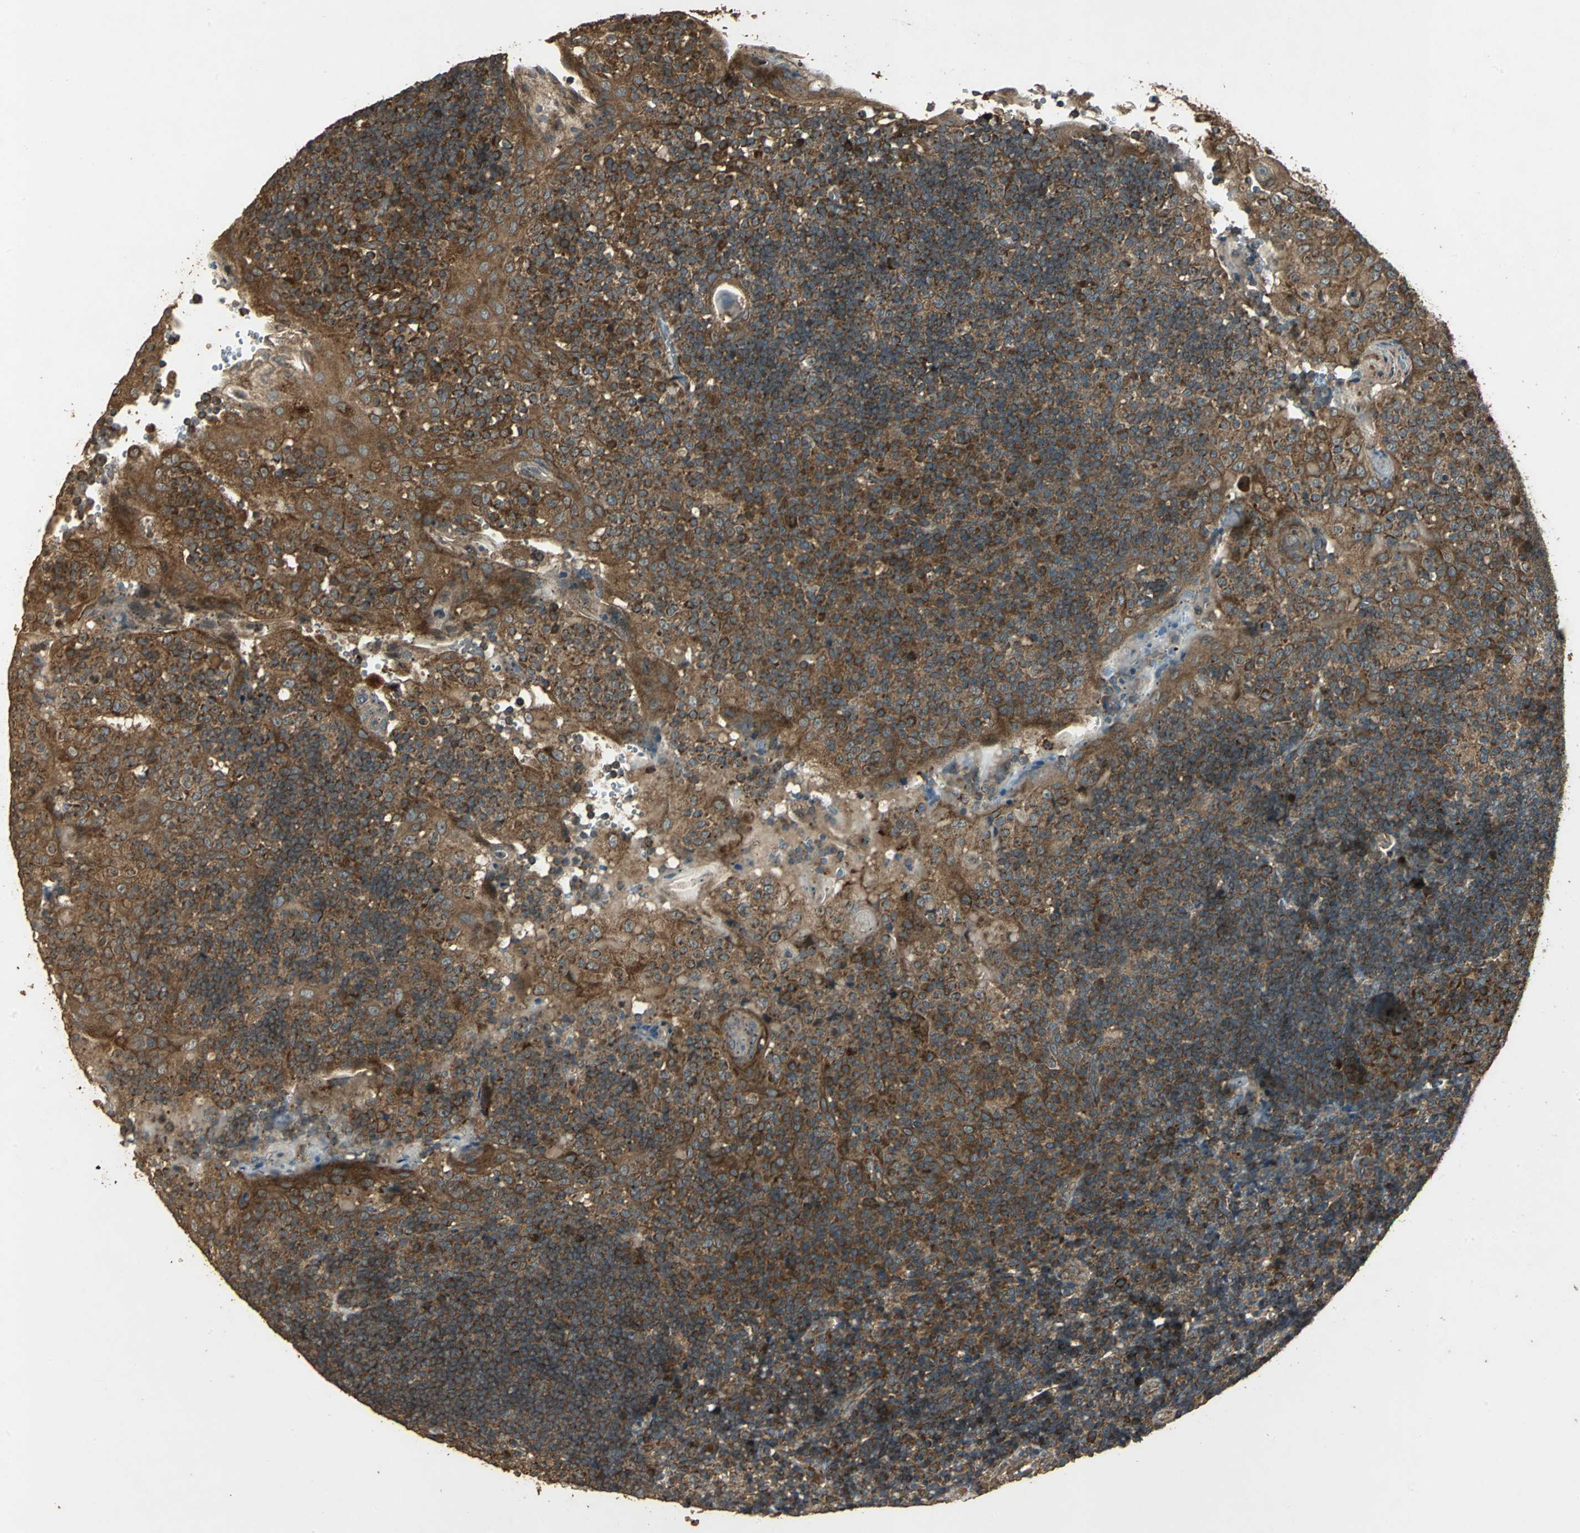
{"staining": {"intensity": "strong", "quantity": ">75%", "location": "cytoplasmic/membranous"}, "tissue": "tonsil", "cell_type": "Germinal center cells", "image_type": "normal", "snomed": [{"axis": "morphology", "description": "Normal tissue, NOS"}, {"axis": "topography", "description": "Tonsil"}], "caption": "Protein expression analysis of normal tonsil shows strong cytoplasmic/membranous staining in approximately >75% of germinal center cells.", "gene": "KANK1", "patient": {"sex": "female", "age": 40}}